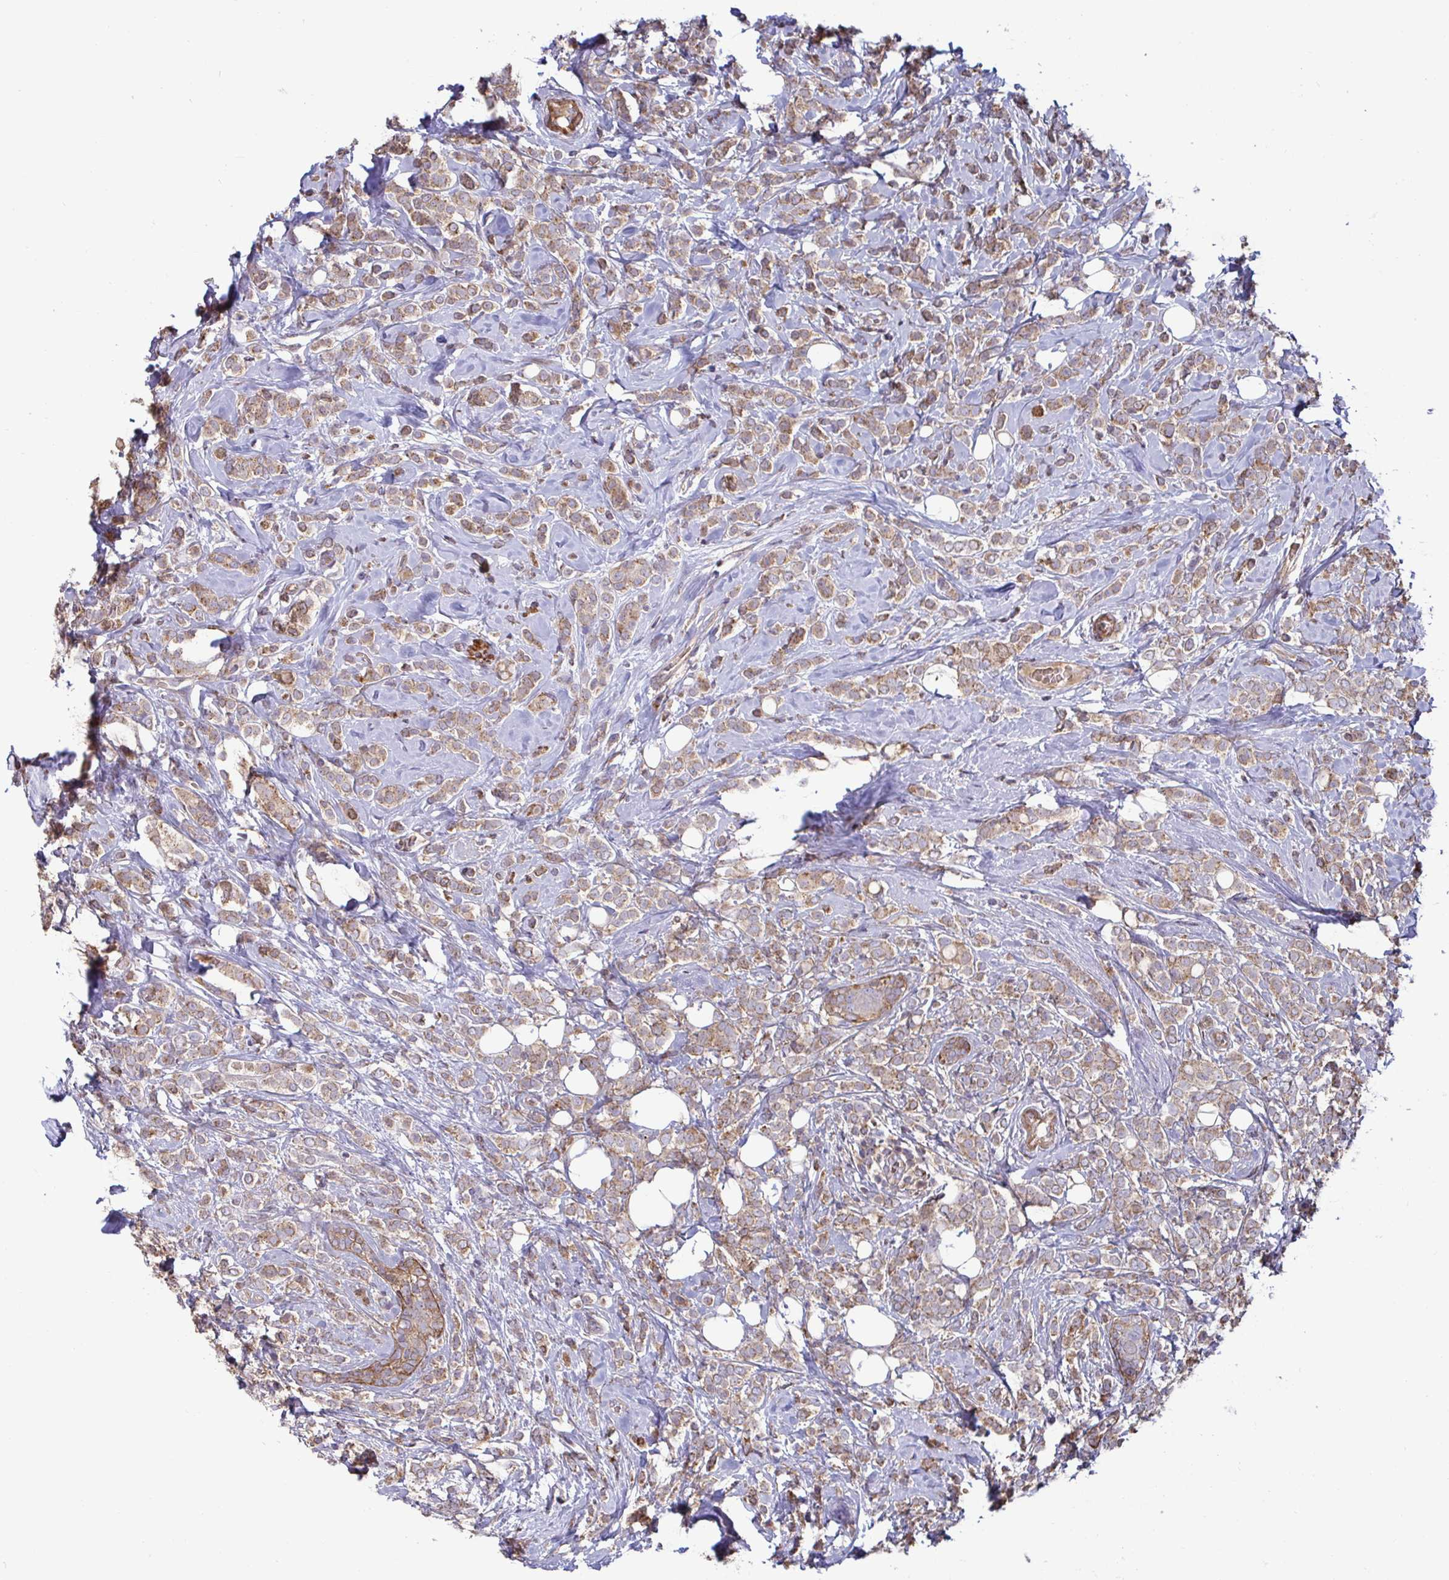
{"staining": {"intensity": "moderate", "quantity": ">75%", "location": "cytoplasmic/membranous"}, "tissue": "breast cancer", "cell_type": "Tumor cells", "image_type": "cancer", "snomed": [{"axis": "morphology", "description": "Lobular carcinoma"}, {"axis": "topography", "description": "Breast"}], "caption": "IHC of human breast lobular carcinoma displays medium levels of moderate cytoplasmic/membranous positivity in approximately >75% of tumor cells.", "gene": "SPRY1", "patient": {"sex": "female", "age": 49}}